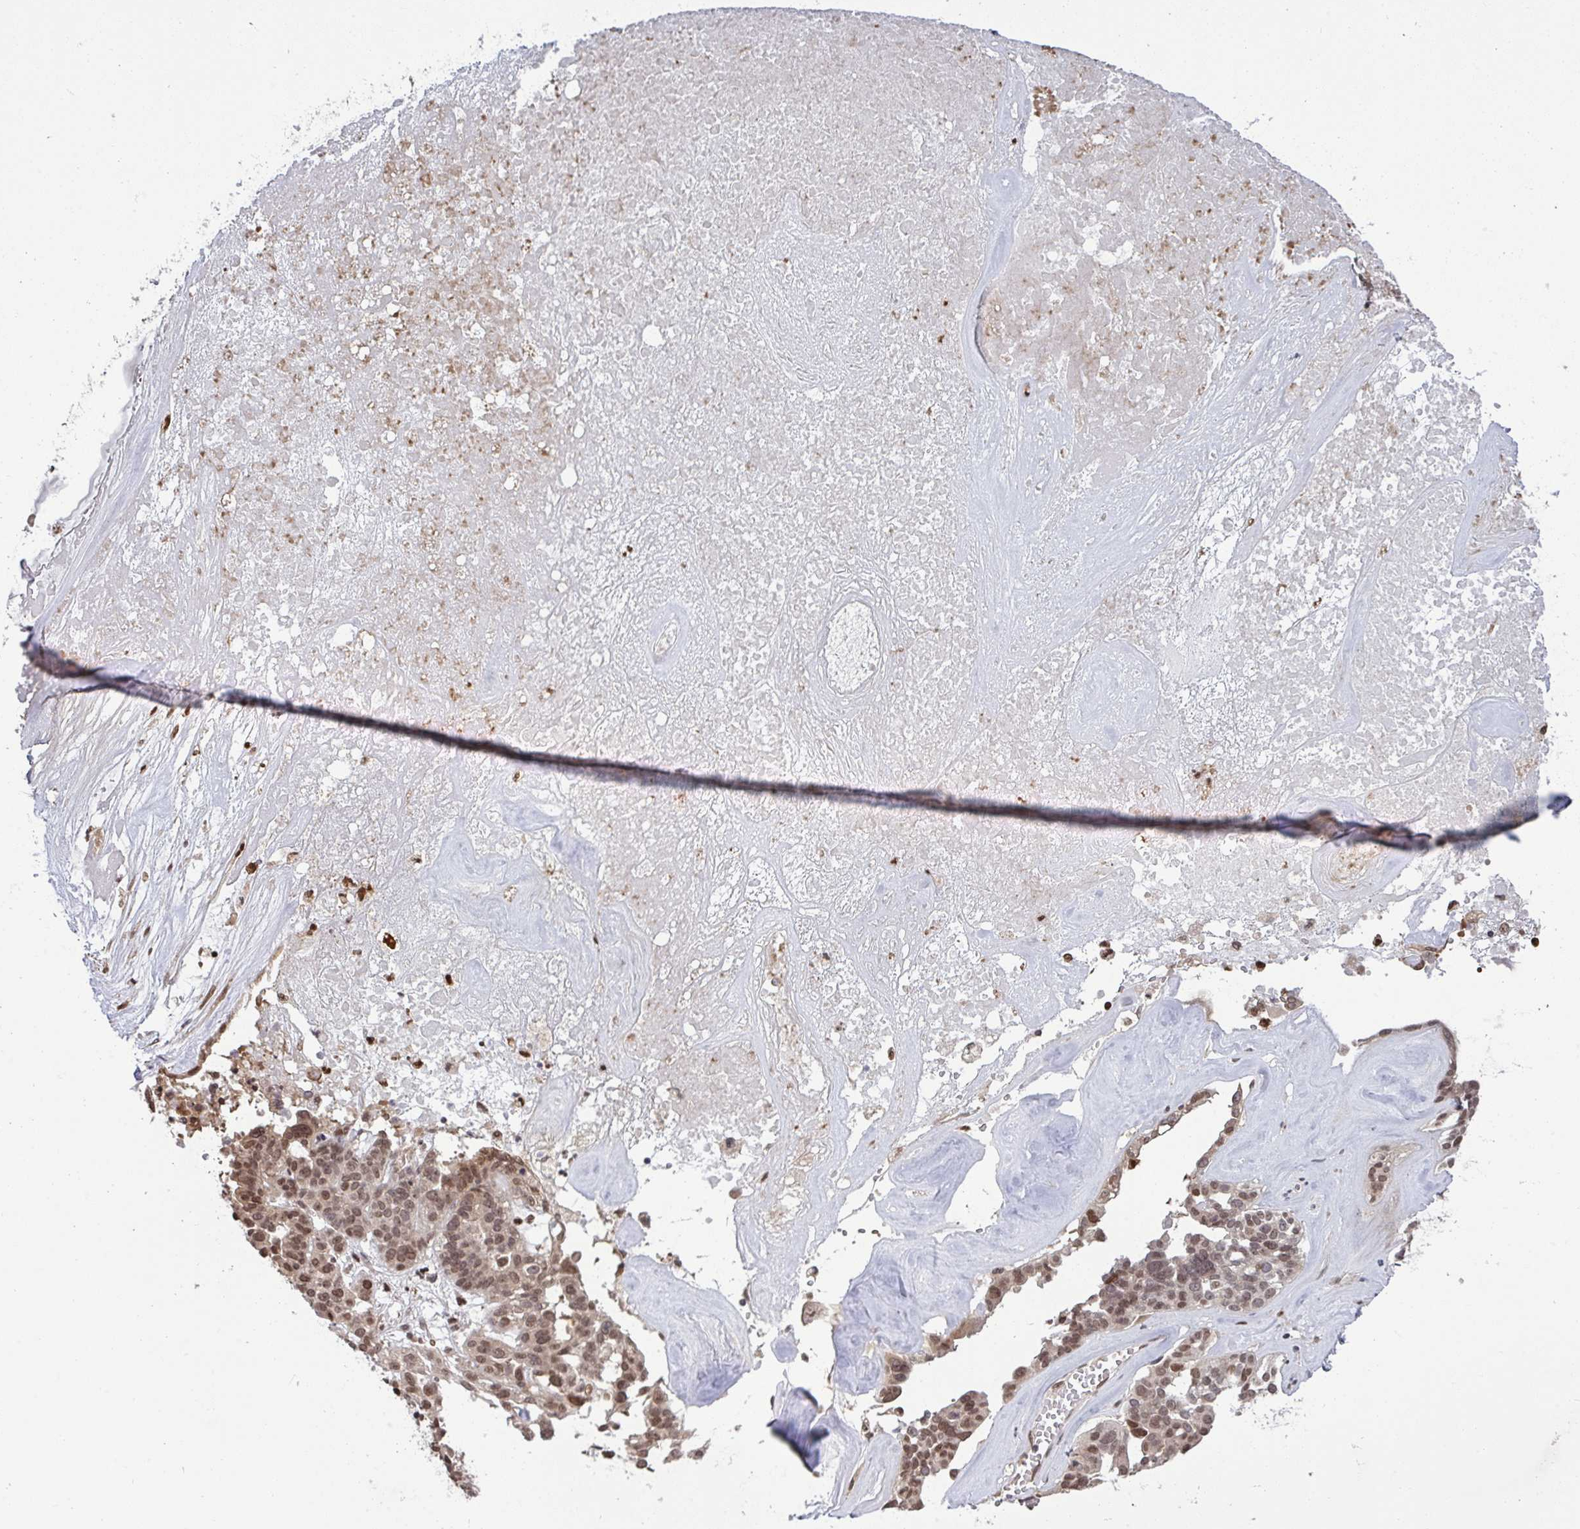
{"staining": {"intensity": "moderate", "quantity": ">75%", "location": "nuclear"}, "tissue": "ovarian cancer", "cell_type": "Tumor cells", "image_type": "cancer", "snomed": [{"axis": "morphology", "description": "Cystadenocarcinoma, serous, NOS"}, {"axis": "topography", "description": "Ovary"}], "caption": "Protein staining displays moderate nuclear expression in about >75% of tumor cells in ovarian cancer (serous cystadenocarcinoma). (brown staining indicates protein expression, while blue staining denotes nuclei).", "gene": "UXT", "patient": {"sex": "female", "age": 59}}